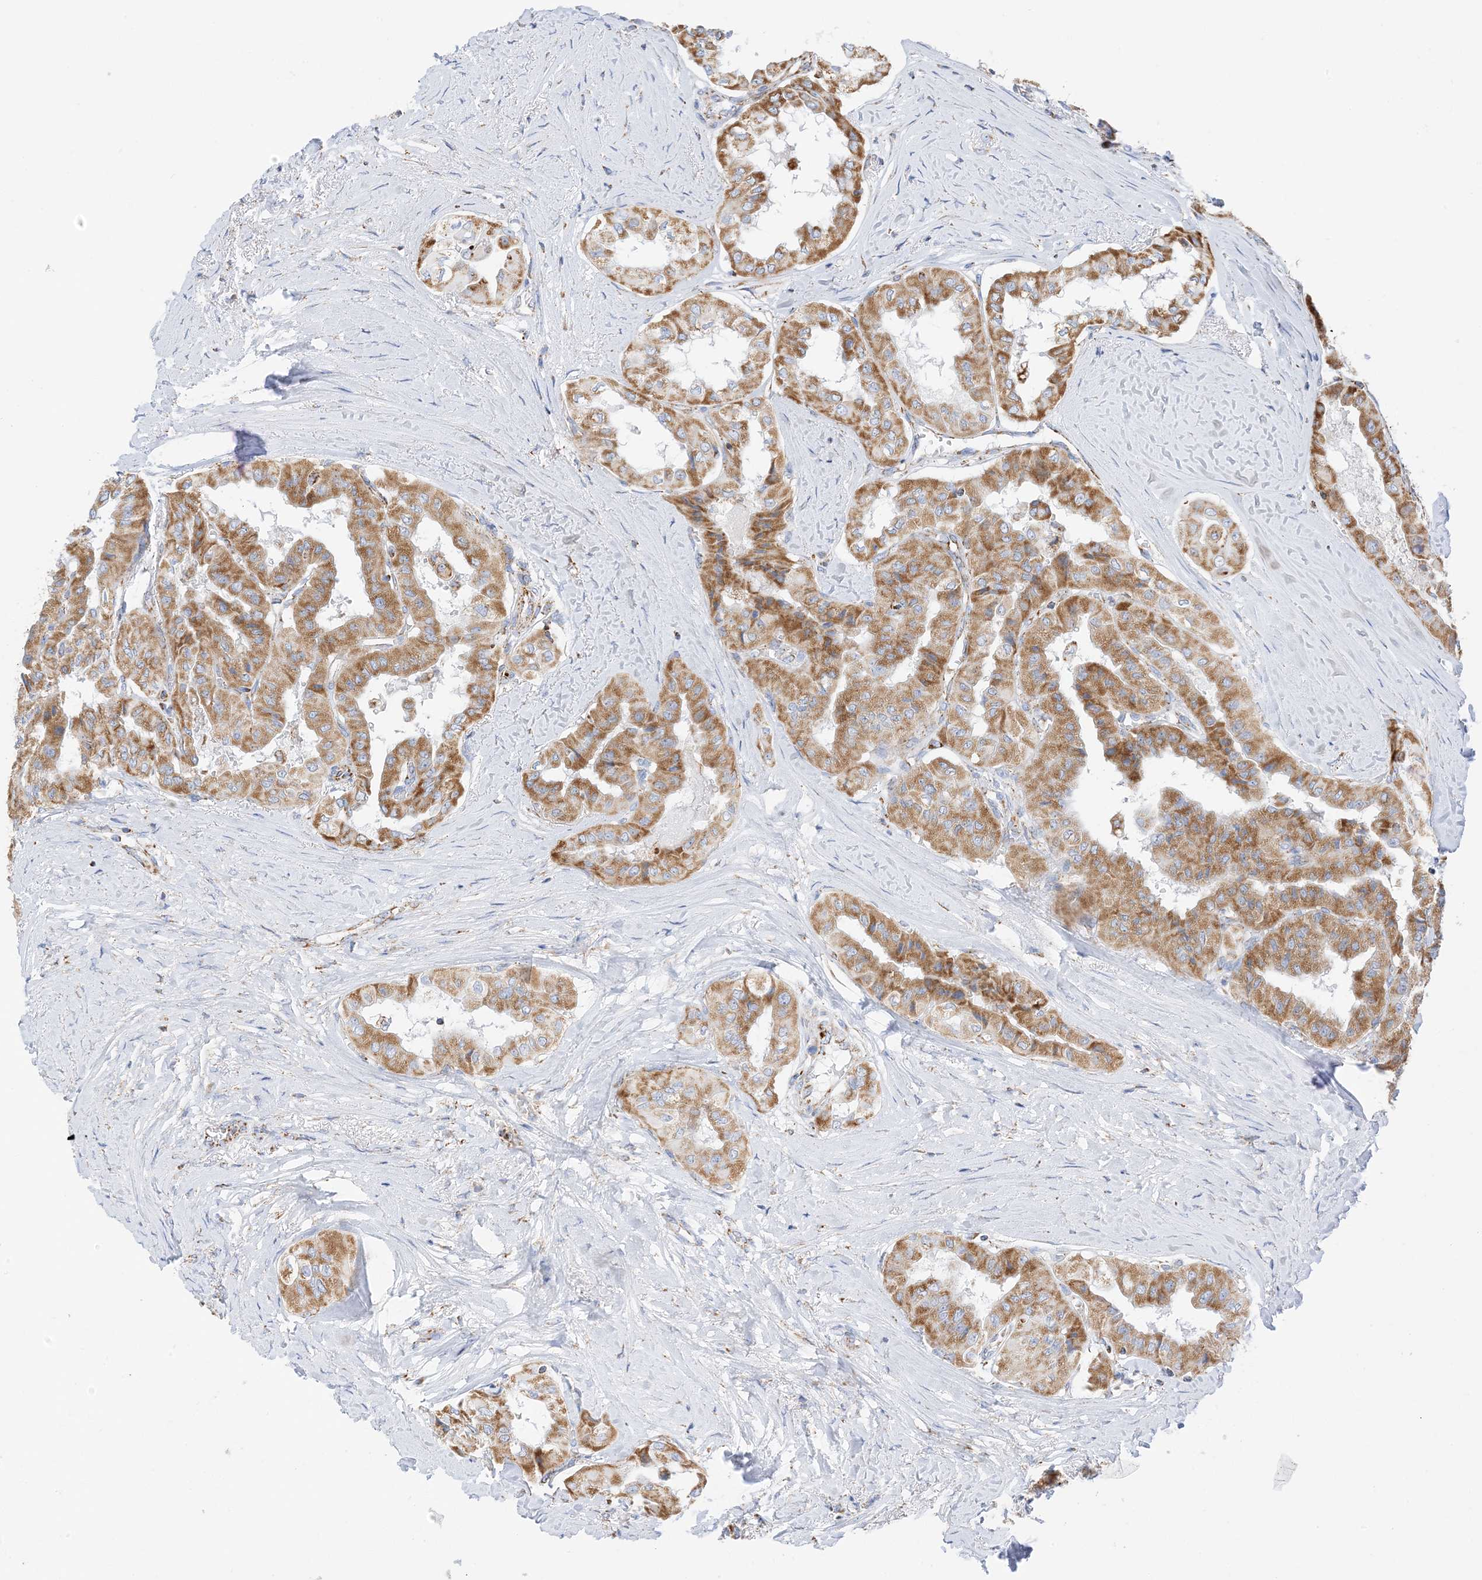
{"staining": {"intensity": "strong", "quantity": ">75%", "location": "cytoplasmic/membranous"}, "tissue": "thyroid cancer", "cell_type": "Tumor cells", "image_type": "cancer", "snomed": [{"axis": "morphology", "description": "Papillary adenocarcinoma, NOS"}, {"axis": "topography", "description": "Thyroid gland"}], "caption": "Immunohistochemical staining of papillary adenocarcinoma (thyroid) shows high levels of strong cytoplasmic/membranous positivity in about >75% of tumor cells.", "gene": "CAPN13", "patient": {"sex": "female", "age": 59}}